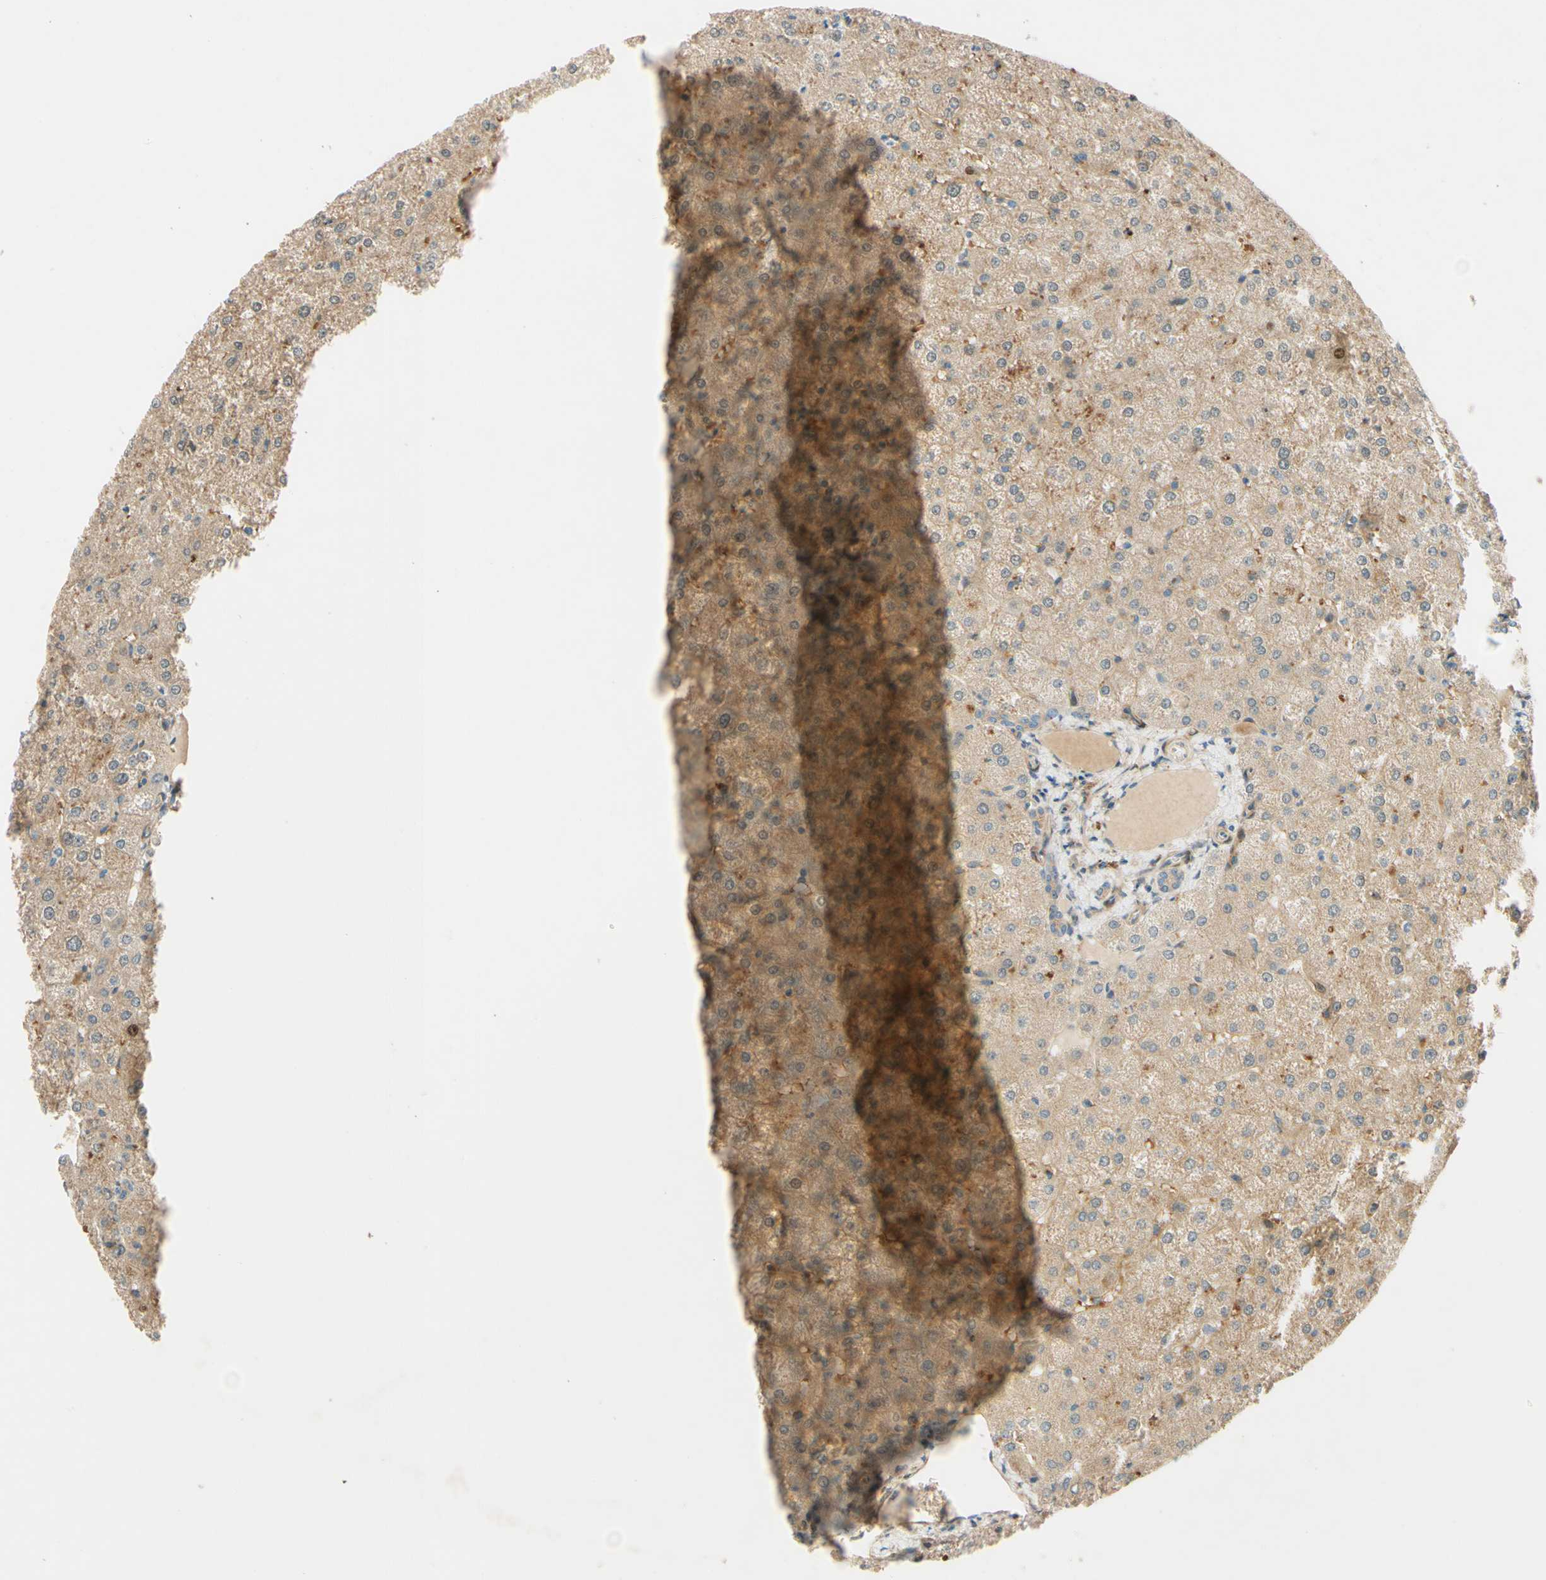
{"staining": {"intensity": "weak", "quantity": ">75%", "location": "cytoplasmic/membranous"}, "tissue": "liver", "cell_type": "Cholangiocytes", "image_type": "normal", "snomed": [{"axis": "morphology", "description": "Normal tissue, NOS"}, {"axis": "topography", "description": "Liver"}], "caption": "Protein expression analysis of benign human liver reveals weak cytoplasmic/membranous positivity in about >75% of cholangiocytes.", "gene": "ADAM17", "patient": {"sex": "female", "age": 32}}